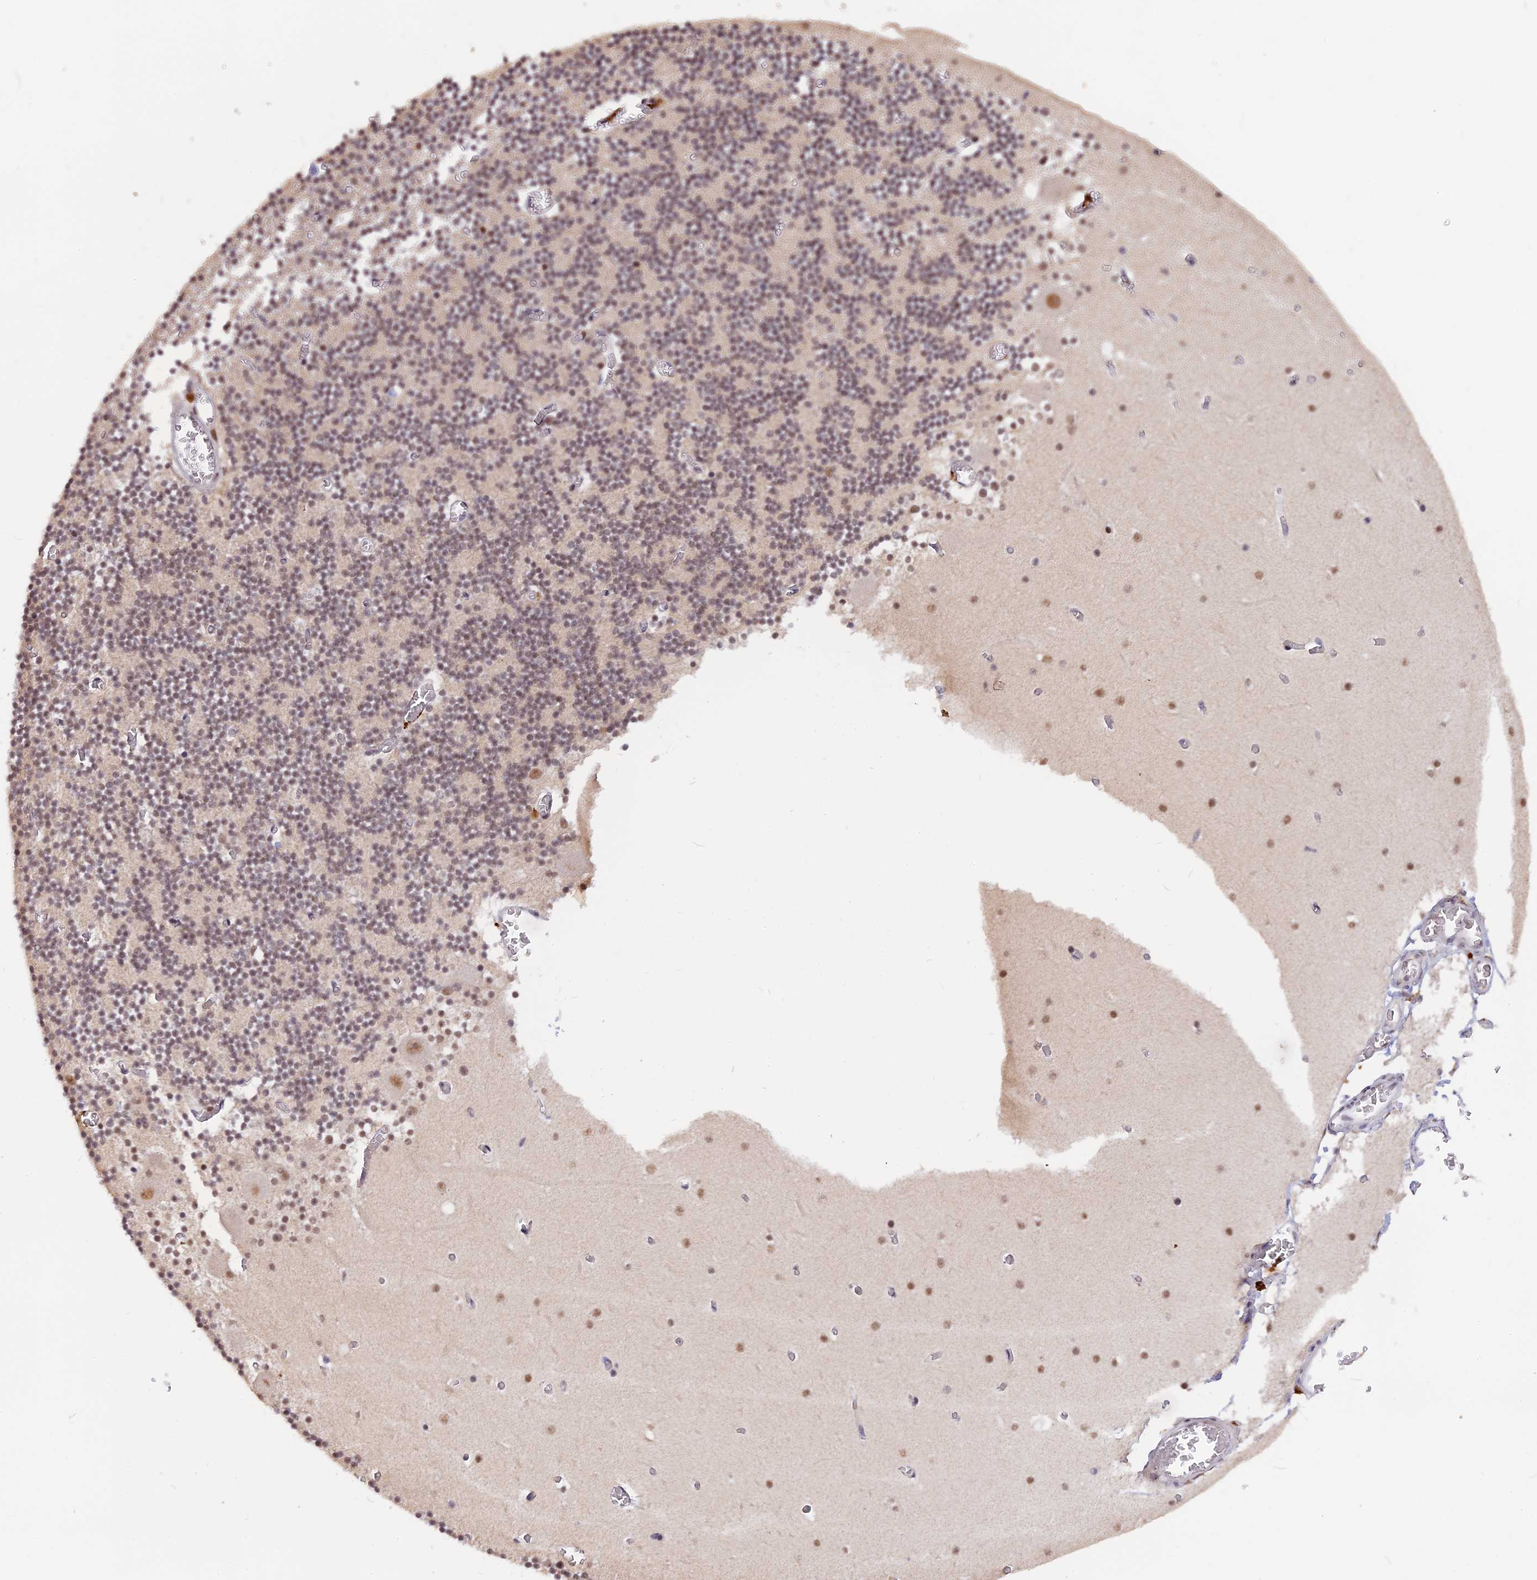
{"staining": {"intensity": "weak", "quantity": "<25%", "location": "nuclear"}, "tissue": "cerebellum", "cell_type": "Cells in granular layer", "image_type": "normal", "snomed": [{"axis": "morphology", "description": "Normal tissue, NOS"}, {"axis": "topography", "description": "Cerebellum"}], "caption": "Cells in granular layer are negative for protein expression in normal human cerebellum. Nuclei are stained in blue.", "gene": "POLR2C", "patient": {"sex": "female", "age": 28}}